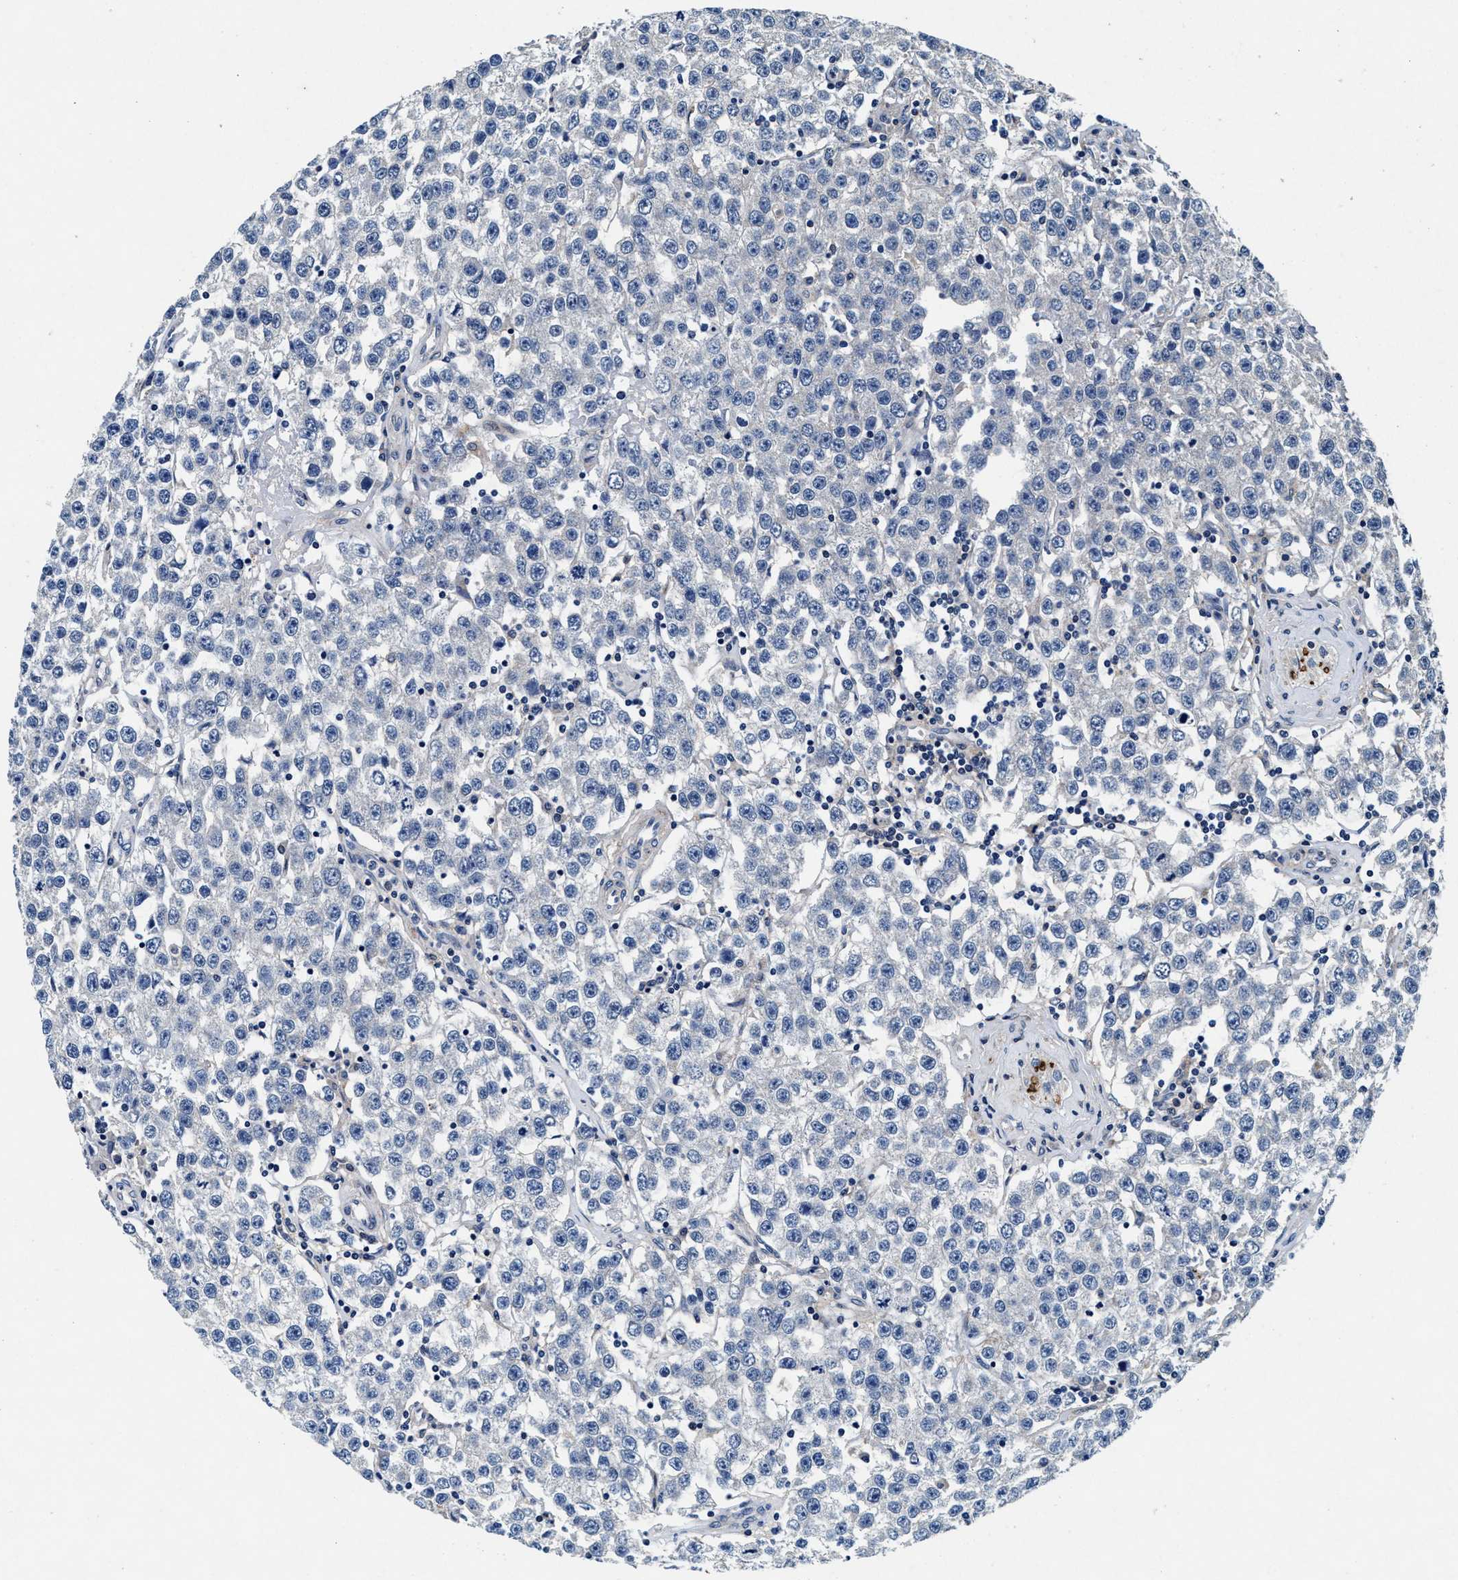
{"staining": {"intensity": "negative", "quantity": "none", "location": "none"}, "tissue": "testis cancer", "cell_type": "Tumor cells", "image_type": "cancer", "snomed": [{"axis": "morphology", "description": "Seminoma, NOS"}, {"axis": "topography", "description": "Testis"}], "caption": "High magnification brightfield microscopy of testis cancer (seminoma) stained with DAB (3,3'-diaminobenzidine) (brown) and counterstained with hematoxylin (blue): tumor cells show no significant positivity.", "gene": "SLC8A1", "patient": {"sex": "male", "age": 52}}